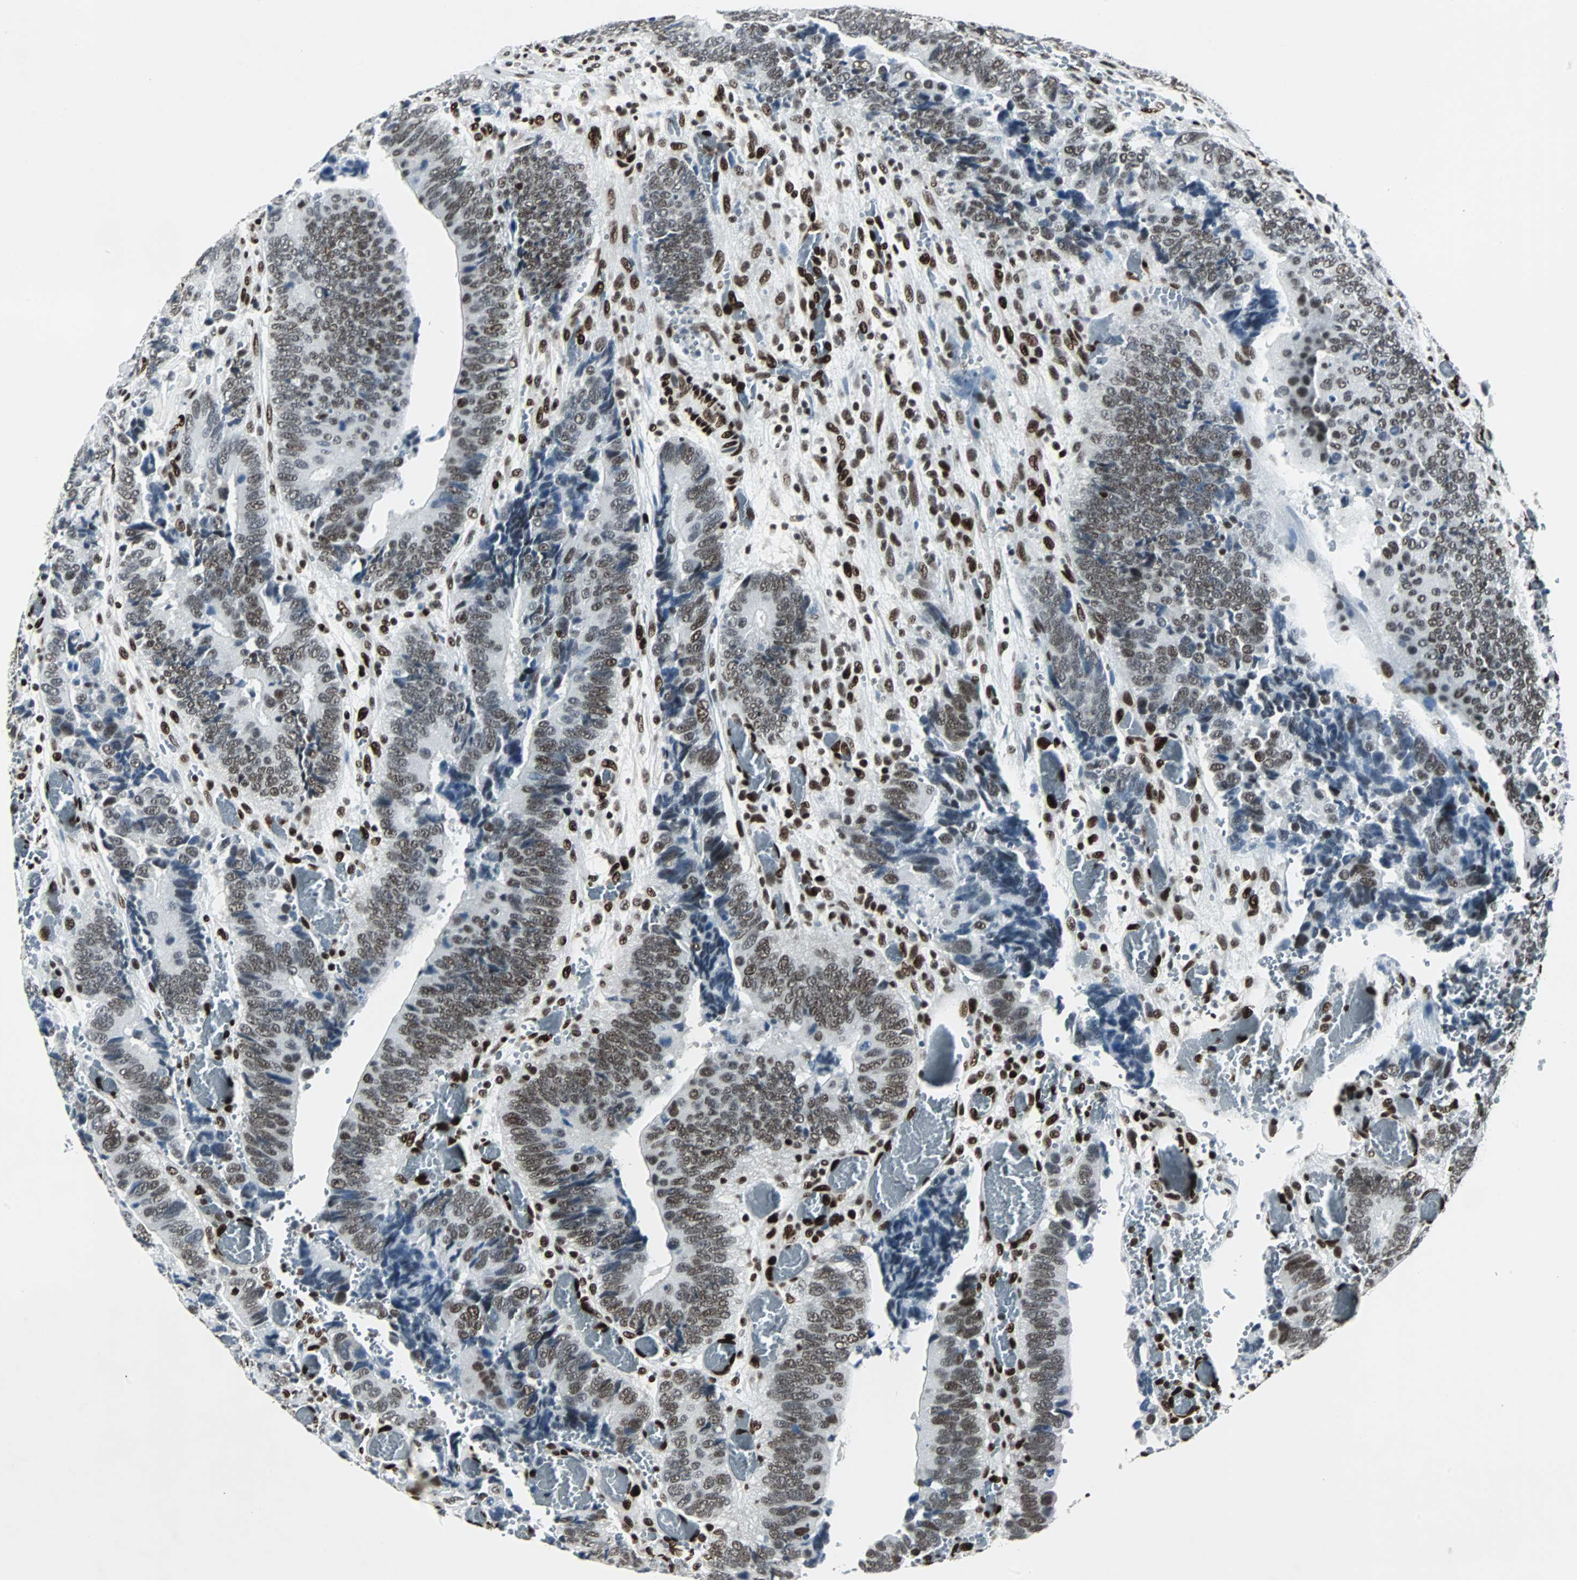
{"staining": {"intensity": "moderate", "quantity": ">75%", "location": "nuclear"}, "tissue": "colorectal cancer", "cell_type": "Tumor cells", "image_type": "cancer", "snomed": [{"axis": "morphology", "description": "Adenocarcinoma, NOS"}, {"axis": "topography", "description": "Colon"}], "caption": "This micrograph exhibits immunohistochemistry staining of adenocarcinoma (colorectal), with medium moderate nuclear staining in about >75% of tumor cells.", "gene": "MEF2D", "patient": {"sex": "male", "age": 72}}